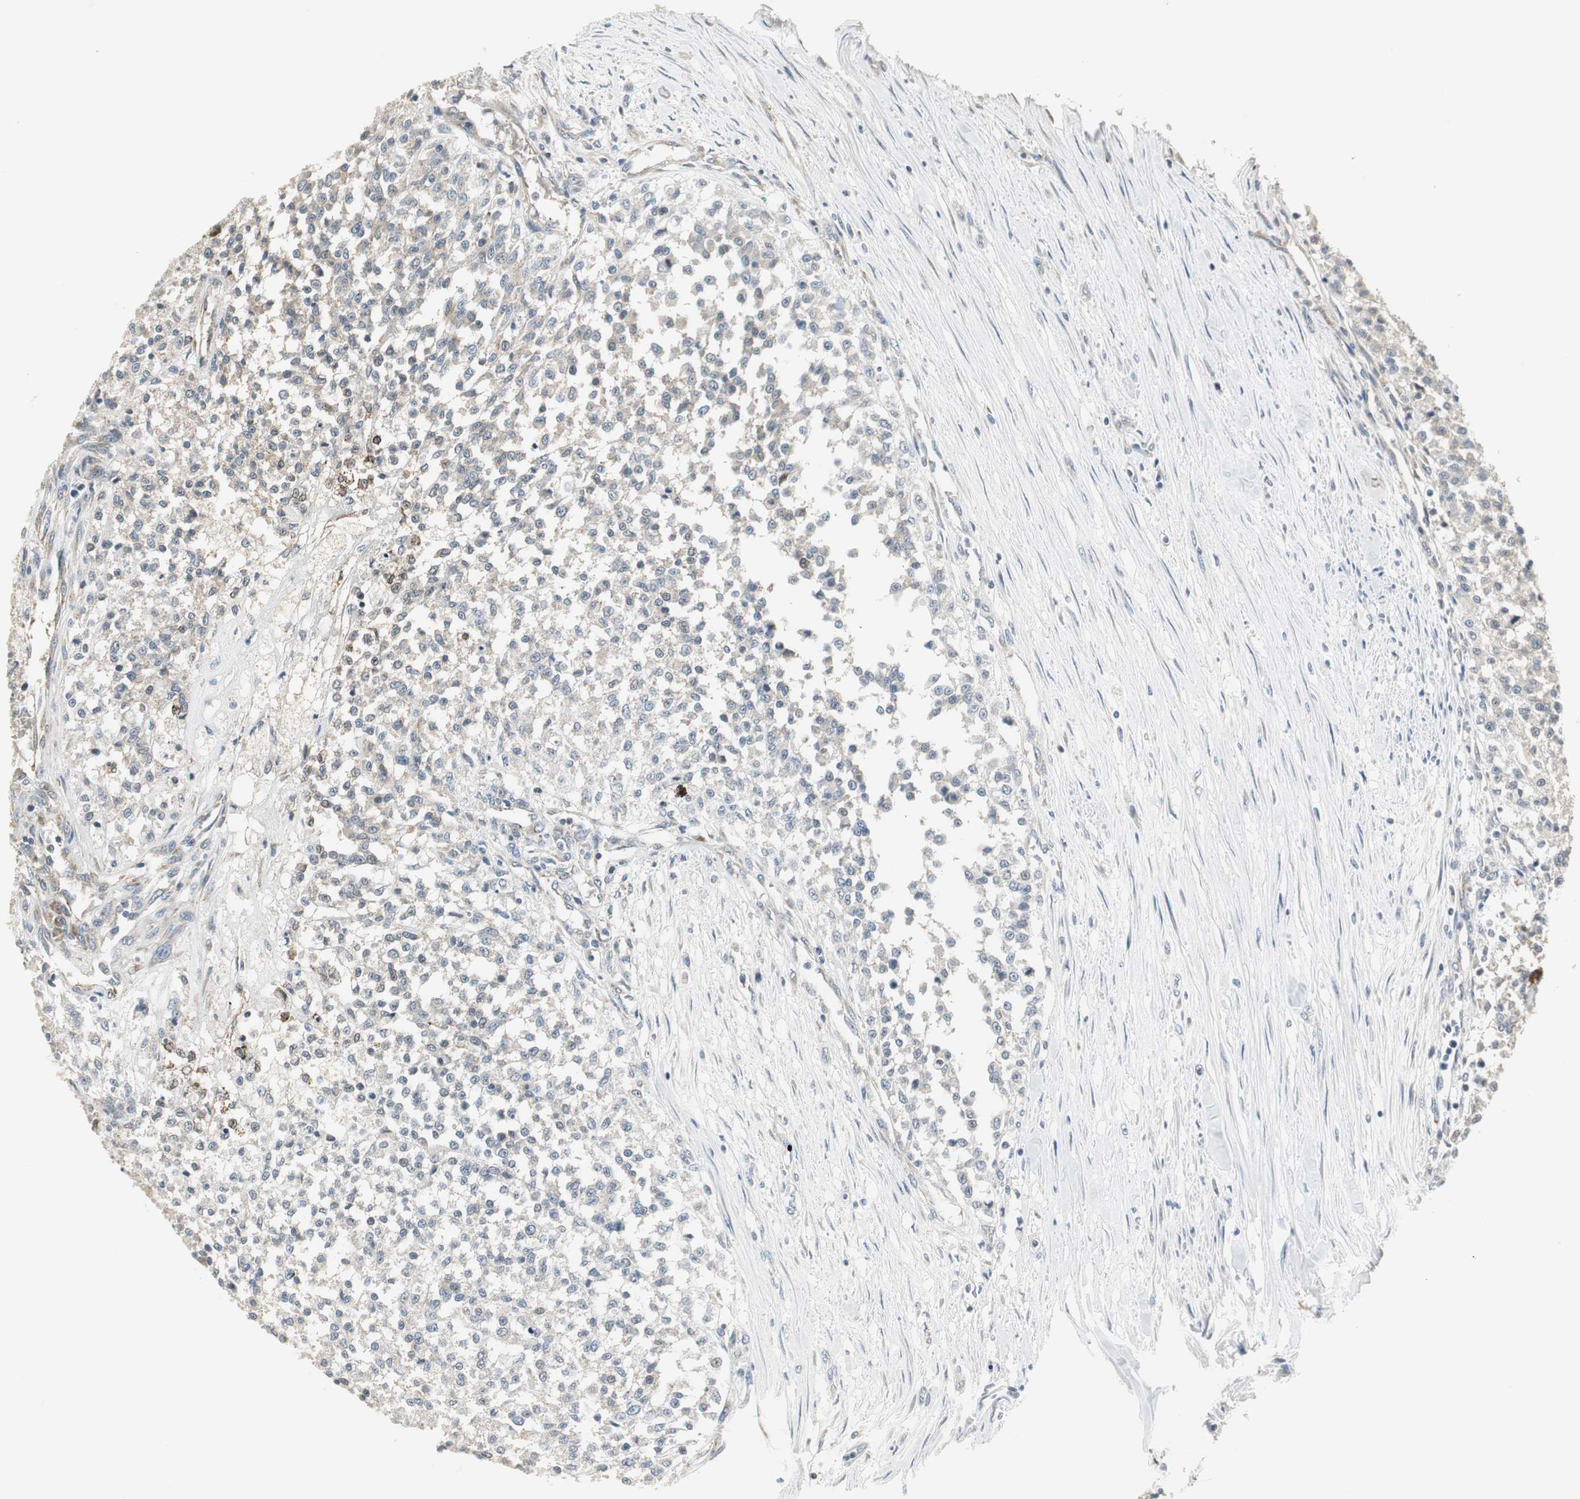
{"staining": {"intensity": "weak", "quantity": "25%-75%", "location": "cytoplasmic/membranous"}, "tissue": "testis cancer", "cell_type": "Tumor cells", "image_type": "cancer", "snomed": [{"axis": "morphology", "description": "Seminoma, NOS"}, {"axis": "topography", "description": "Testis"}], "caption": "A micrograph of human testis seminoma stained for a protein displays weak cytoplasmic/membranous brown staining in tumor cells.", "gene": "CCT5", "patient": {"sex": "male", "age": 59}}